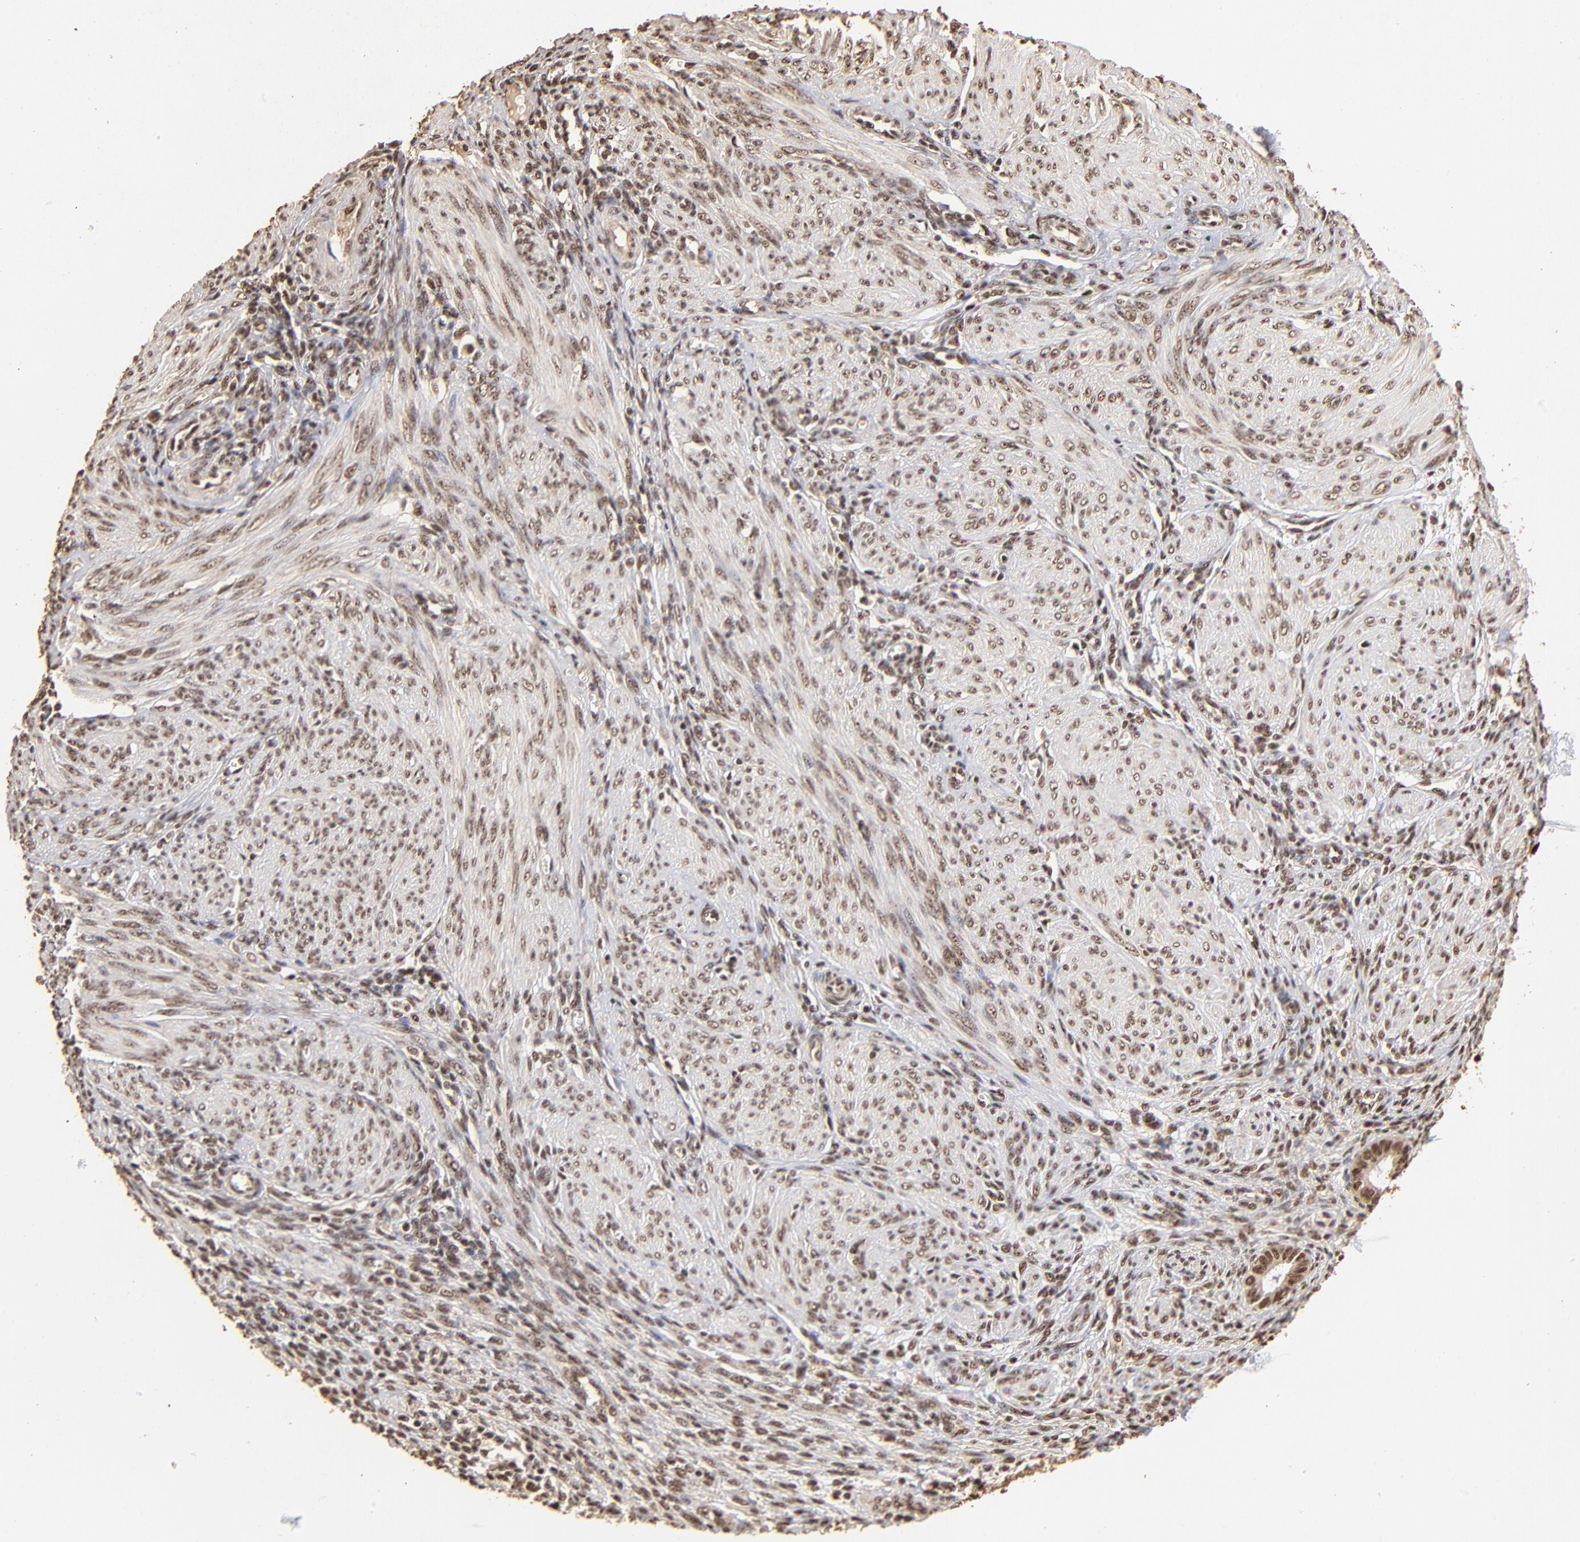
{"staining": {"intensity": "moderate", "quantity": ">75%", "location": "cytoplasmic/membranous,nuclear"}, "tissue": "endometrium", "cell_type": "Cells in endometrial stroma", "image_type": "normal", "snomed": [{"axis": "morphology", "description": "Normal tissue, NOS"}, {"axis": "topography", "description": "Endometrium"}], "caption": "Immunohistochemical staining of benign human endometrium demonstrates >75% levels of moderate cytoplasmic/membranous,nuclear protein positivity in approximately >75% of cells in endometrial stroma. Immunohistochemistry (ihc) stains the protein of interest in brown and the nuclei are stained blue.", "gene": "MED12", "patient": {"sex": "female", "age": 72}}